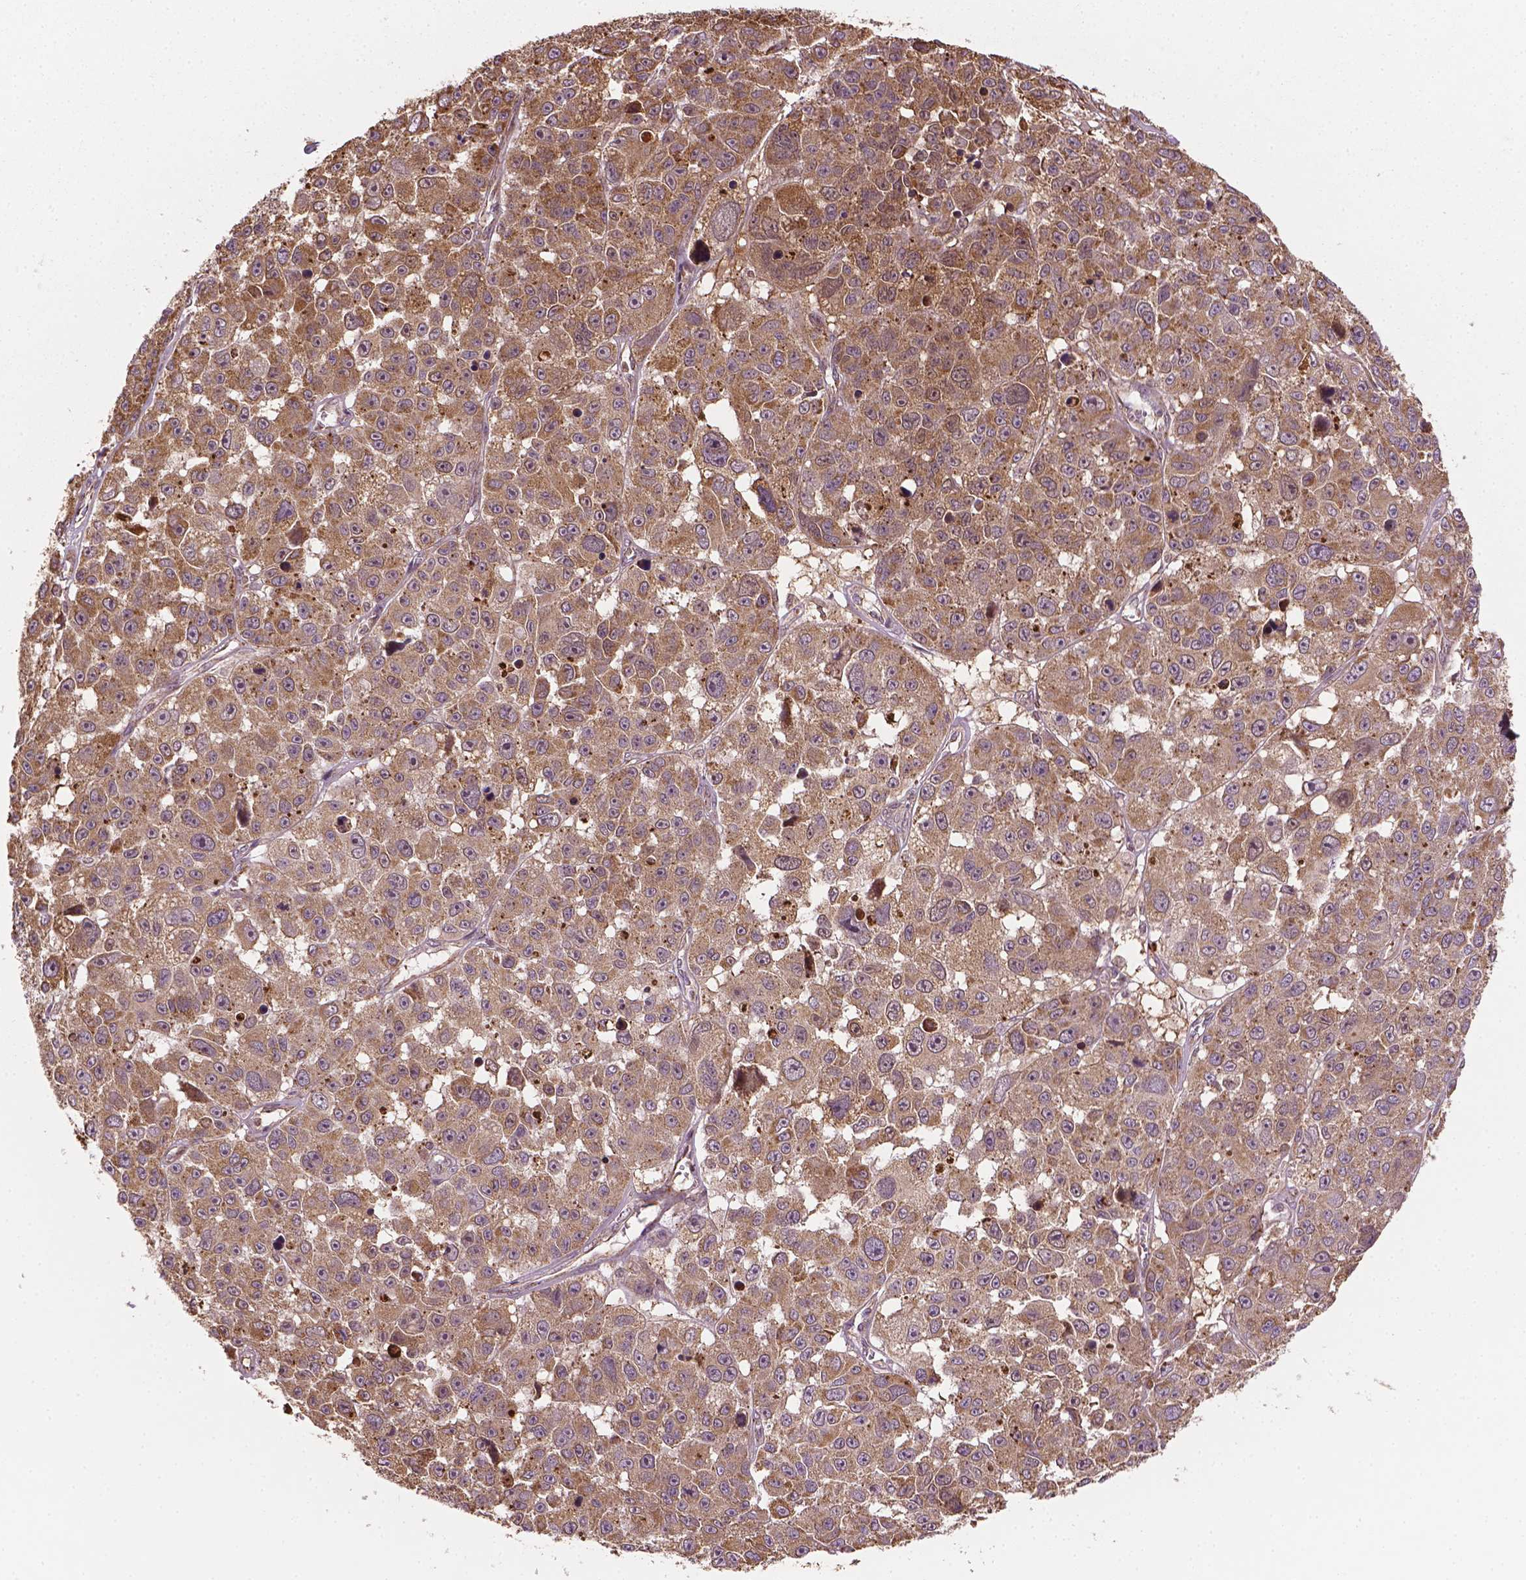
{"staining": {"intensity": "weak", "quantity": ">75%", "location": "cytoplasmic/membranous"}, "tissue": "melanoma", "cell_type": "Tumor cells", "image_type": "cancer", "snomed": [{"axis": "morphology", "description": "Malignant melanoma, NOS"}, {"axis": "topography", "description": "Skin"}], "caption": "The histopathology image reveals a brown stain indicating the presence of a protein in the cytoplasmic/membranous of tumor cells in malignant melanoma. (IHC, brightfield microscopy, high magnification).", "gene": "HS3ST3A1", "patient": {"sex": "female", "age": 66}}